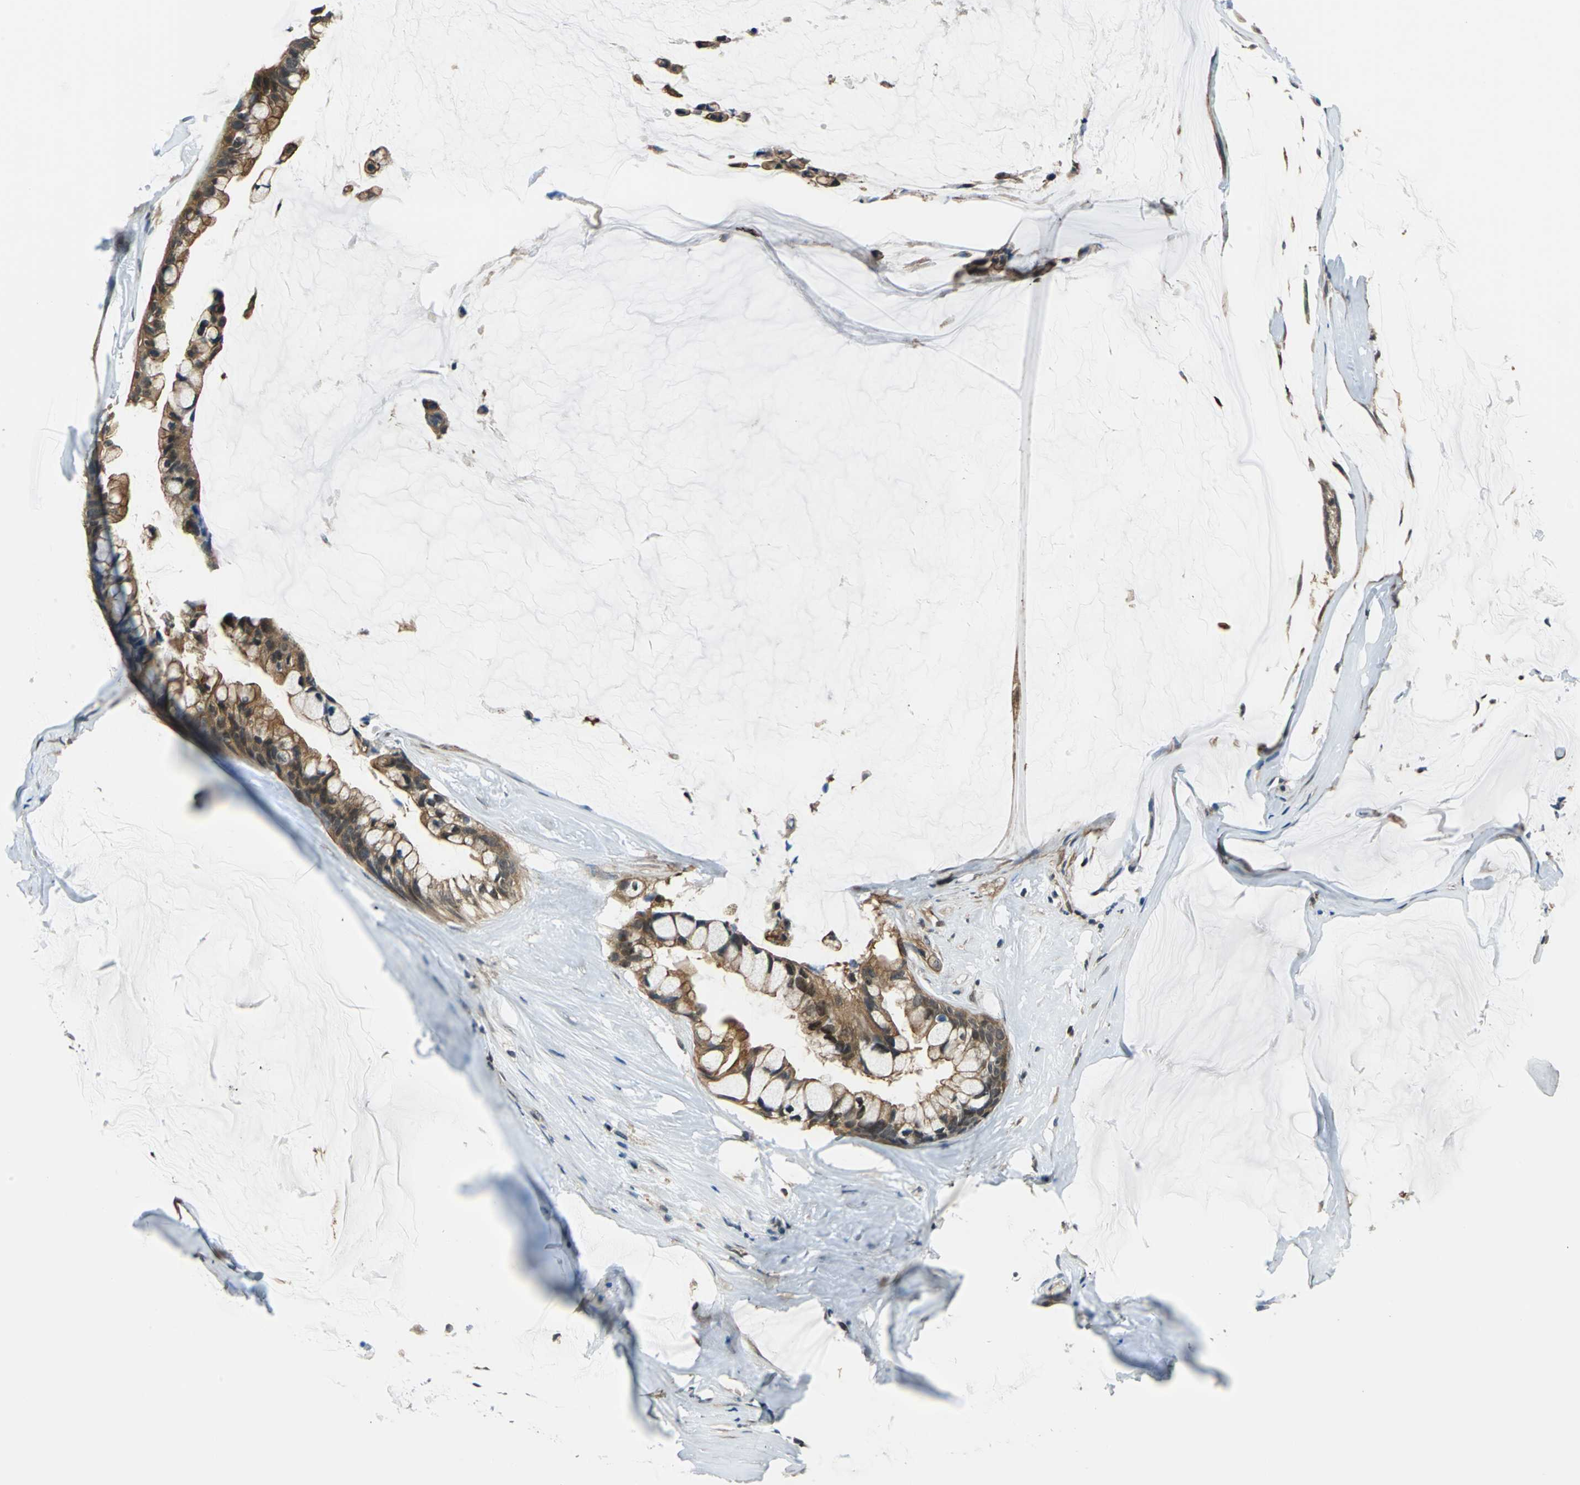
{"staining": {"intensity": "strong", "quantity": ">75%", "location": "cytoplasmic/membranous,nuclear"}, "tissue": "ovarian cancer", "cell_type": "Tumor cells", "image_type": "cancer", "snomed": [{"axis": "morphology", "description": "Cystadenocarcinoma, mucinous, NOS"}, {"axis": "topography", "description": "Ovary"}], "caption": "There is high levels of strong cytoplasmic/membranous and nuclear staining in tumor cells of ovarian mucinous cystadenocarcinoma, as demonstrated by immunohistochemical staining (brown color).", "gene": "ARPC3", "patient": {"sex": "female", "age": 39}}